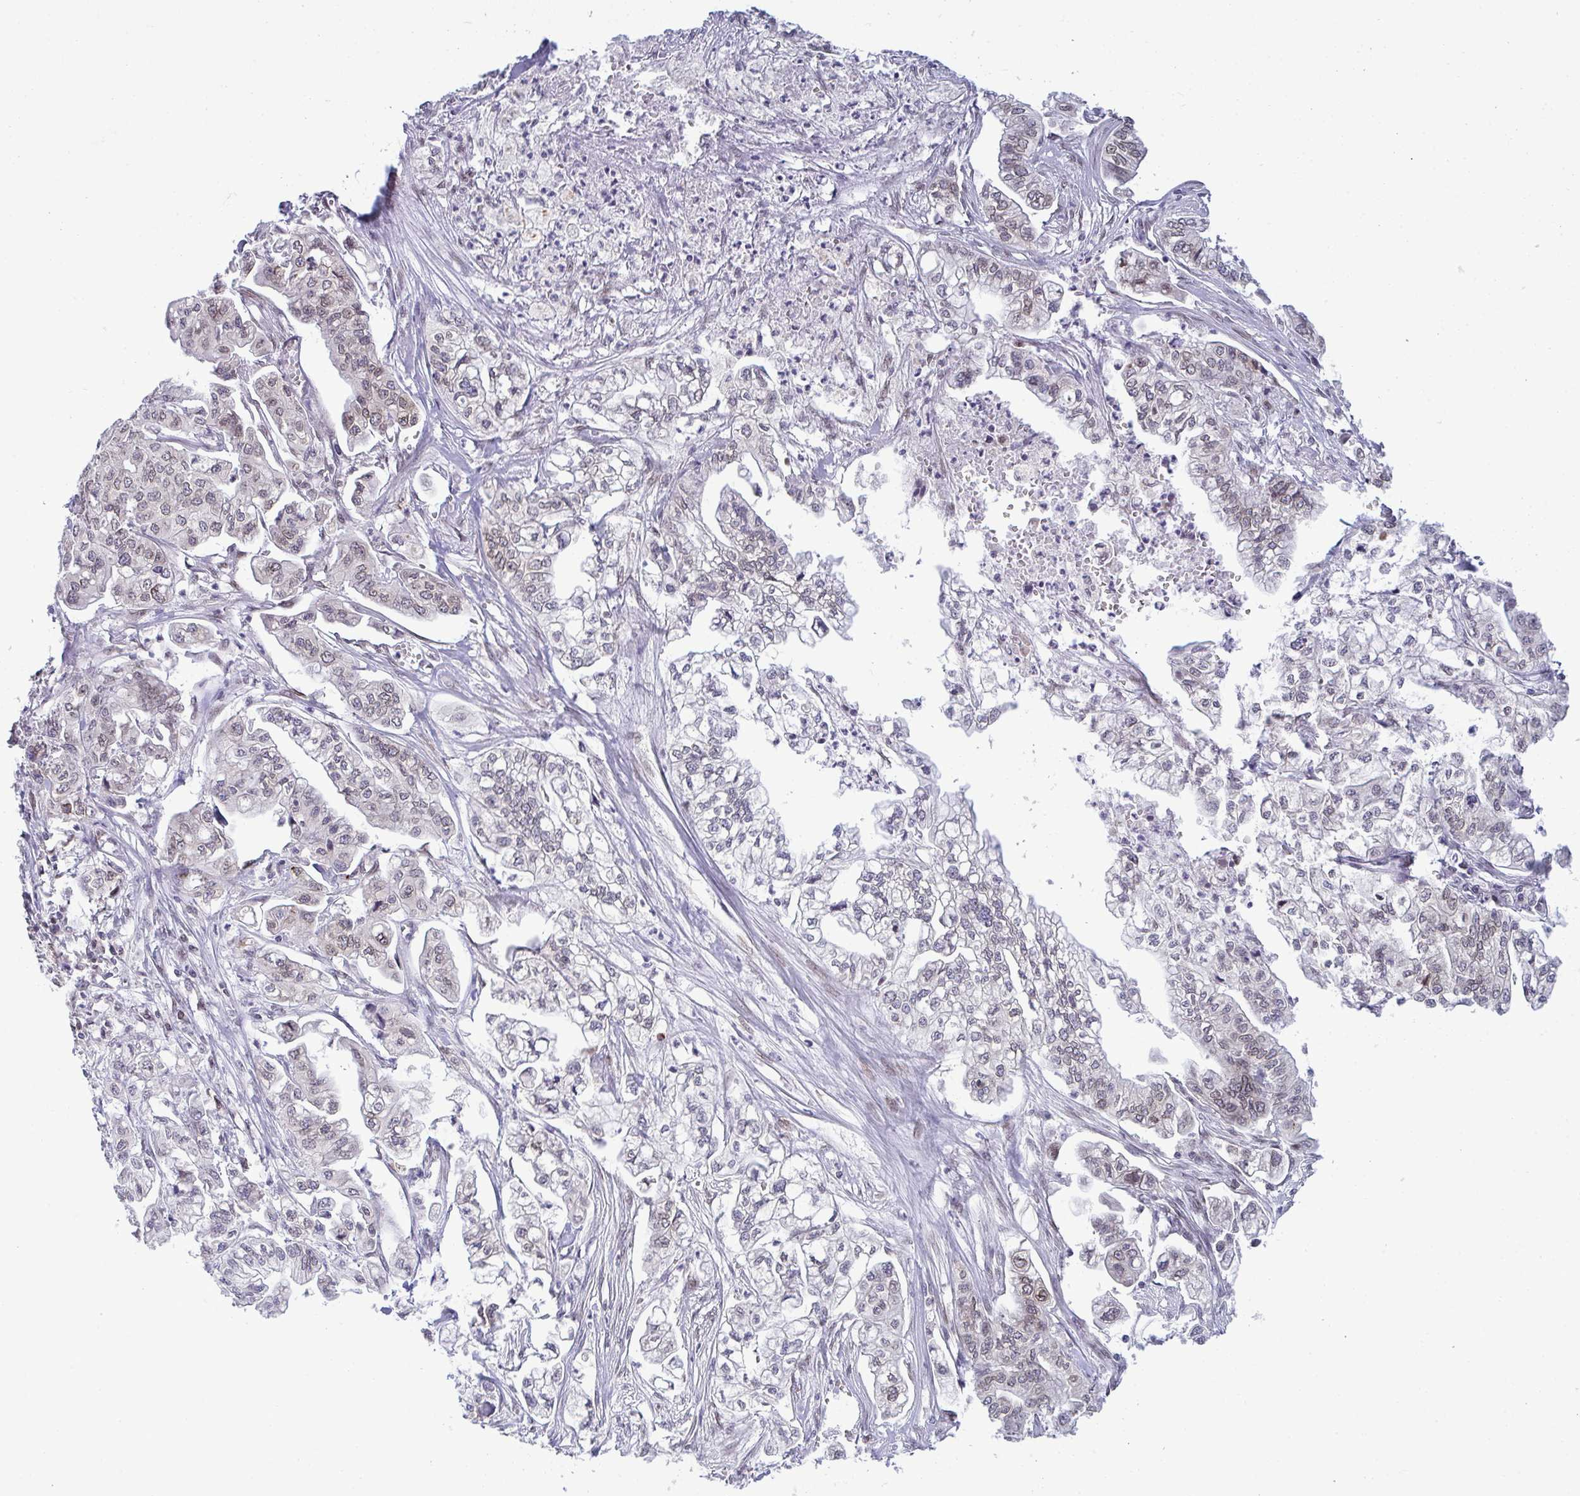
{"staining": {"intensity": "weak", "quantity": "25%-75%", "location": "cytoplasmic/membranous,nuclear"}, "tissue": "pancreatic cancer", "cell_type": "Tumor cells", "image_type": "cancer", "snomed": [{"axis": "morphology", "description": "Adenocarcinoma, NOS"}, {"axis": "topography", "description": "Pancreas"}], "caption": "Immunohistochemical staining of adenocarcinoma (pancreatic) exhibits weak cytoplasmic/membranous and nuclear protein staining in approximately 25%-75% of tumor cells.", "gene": "RANBP2", "patient": {"sex": "male", "age": 68}}